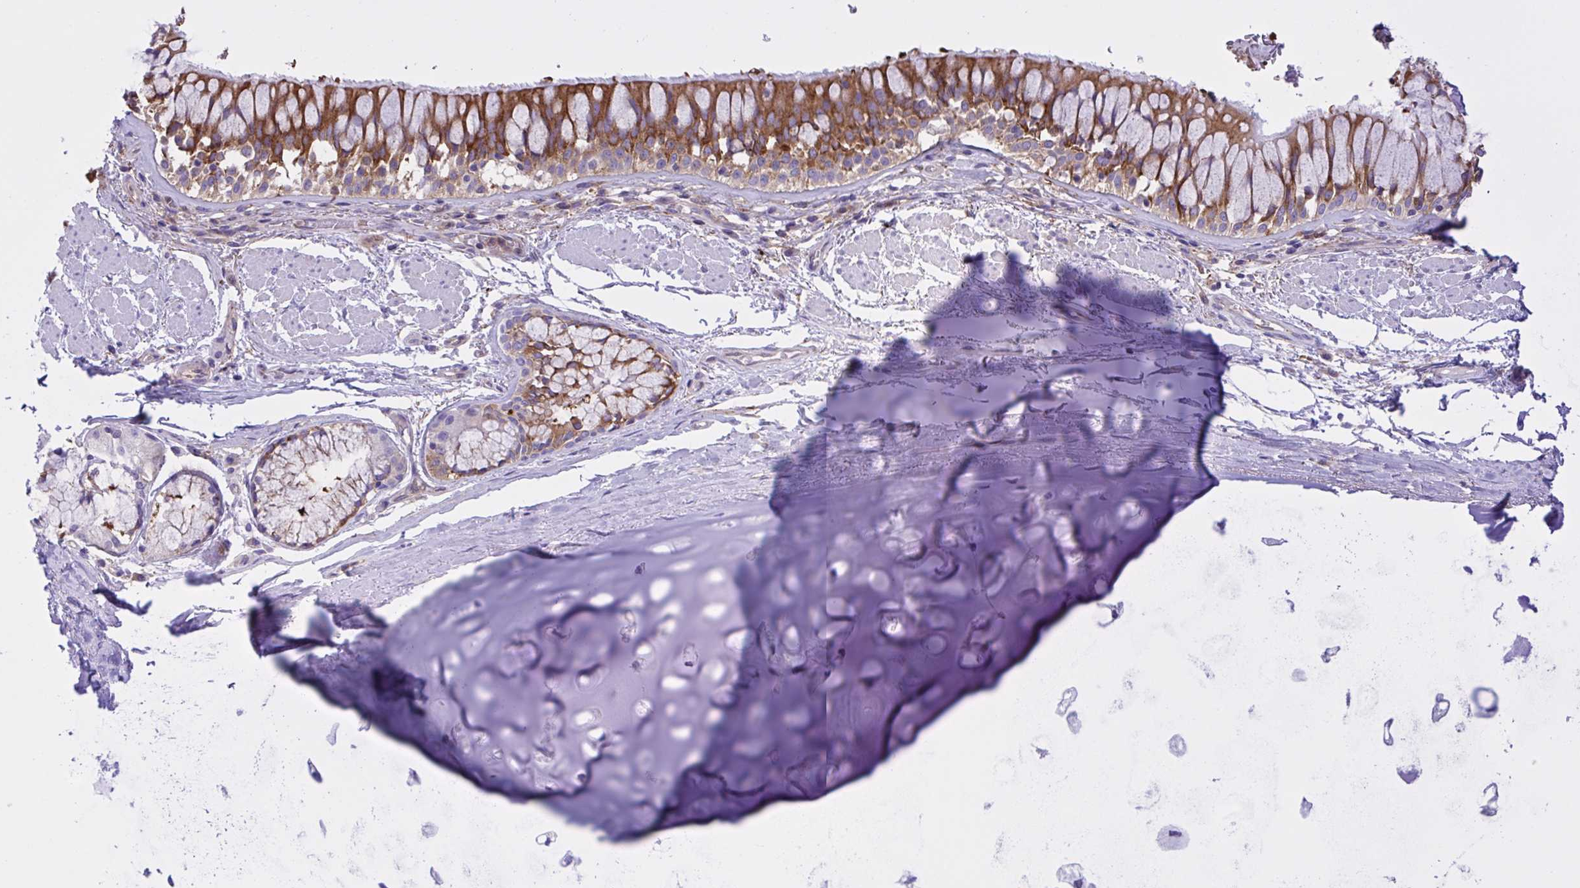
{"staining": {"intensity": "negative", "quantity": "none", "location": "none"}, "tissue": "adipose tissue", "cell_type": "Adipocytes", "image_type": "normal", "snomed": [{"axis": "morphology", "description": "Normal tissue, NOS"}, {"axis": "topography", "description": "Cartilage tissue"}, {"axis": "topography", "description": "Bronchus"}], "caption": "The micrograph demonstrates no staining of adipocytes in normal adipose tissue. (DAB (3,3'-diaminobenzidine) IHC, high magnification).", "gene": "OR51M1", "patient": {"sex": "male", "age": 64}}